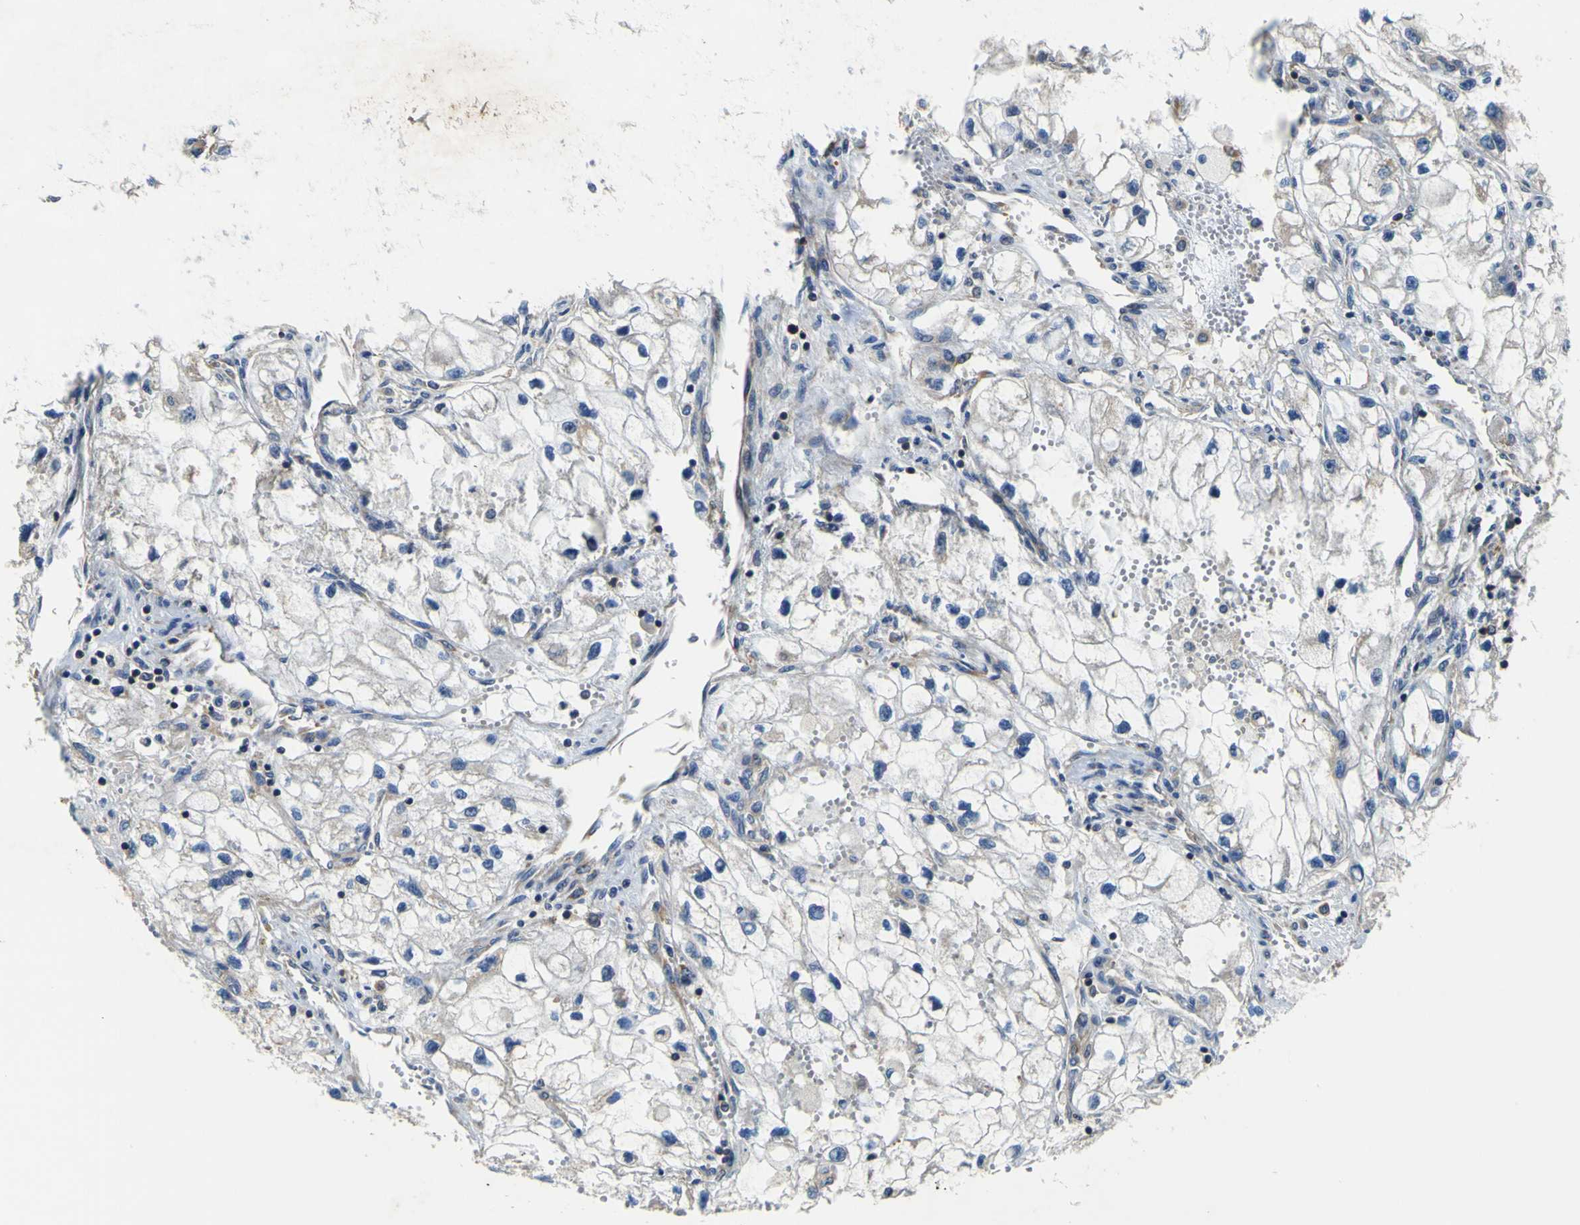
{"staining": {"intensity": "negative", "quantity": "none", "location": "none"}, "tissue": "renal cancer", "cell_type": "Tumor cells", "image_type": "cancer", "snomed": [{"axis": "morphology", "description": "Adenocarcinoma, NOS"}, {"axis": "topography", "description": "Kidney"}], "caption": "Image shows no protein staining in tumor cells of adenocarcinoma (renal) tissue. Brightfield microscopy of IHC stained with DAB (brown) and hematoxylin (blue), captured at high magnification.", "gene": "CNR2", "patient": {"sex": "female", "age": 70}}